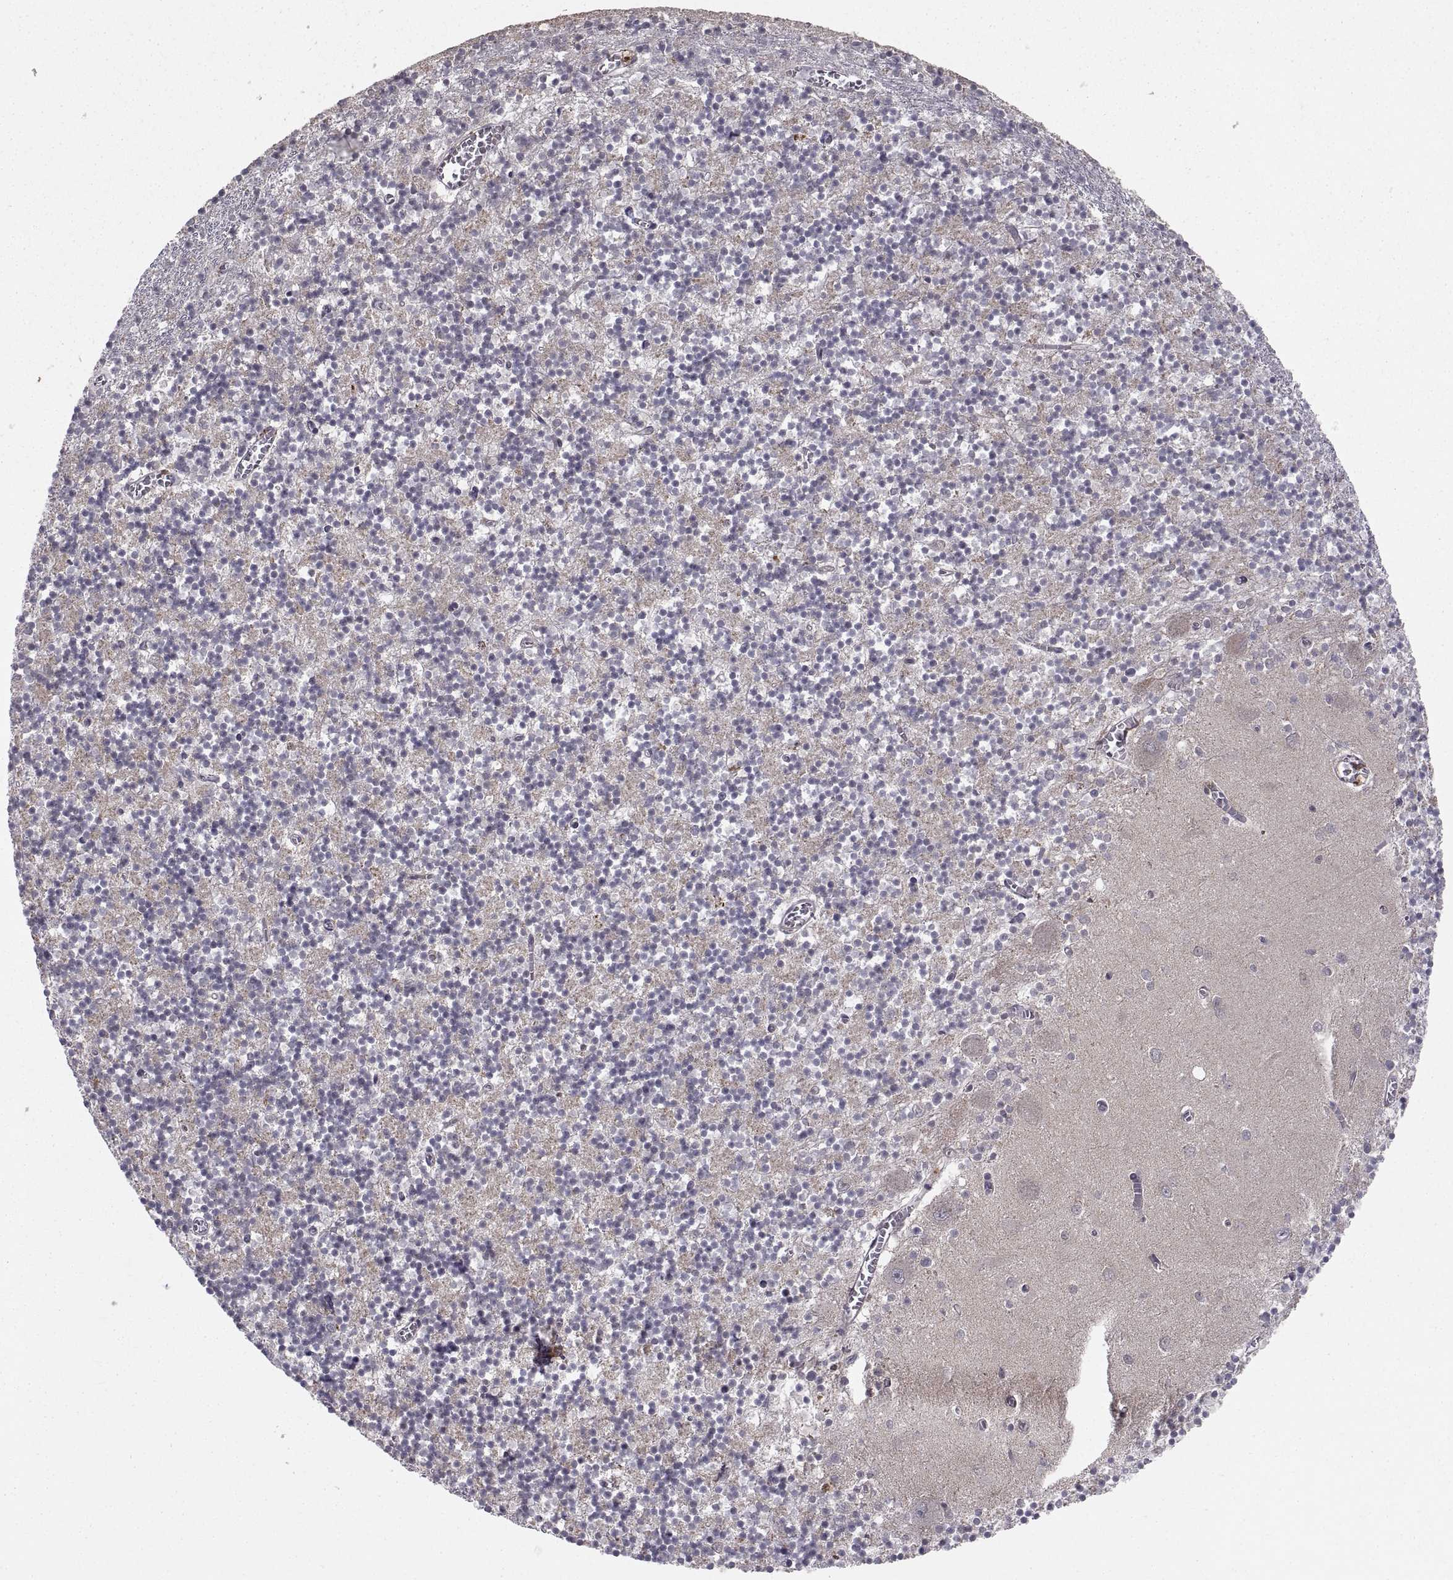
{"staining": {"intensity": "negative", "quantity": "none", "location": "none"}, "tissue": "cerebellum", "cell_type": "Cells in granular layer", "image_type": "normal", "snomed": [{"axis": "morphology", "description": "Normal tissue, NOS"}, {"axis": "topography", "description": "Cerebellum"}], "caption": "The immunohistochemistry histopathology image has no significant positivity in cells in granular layer of cerebellum.", "gene": "ABL2", "patient": {"sex": "female", "age": 64}}